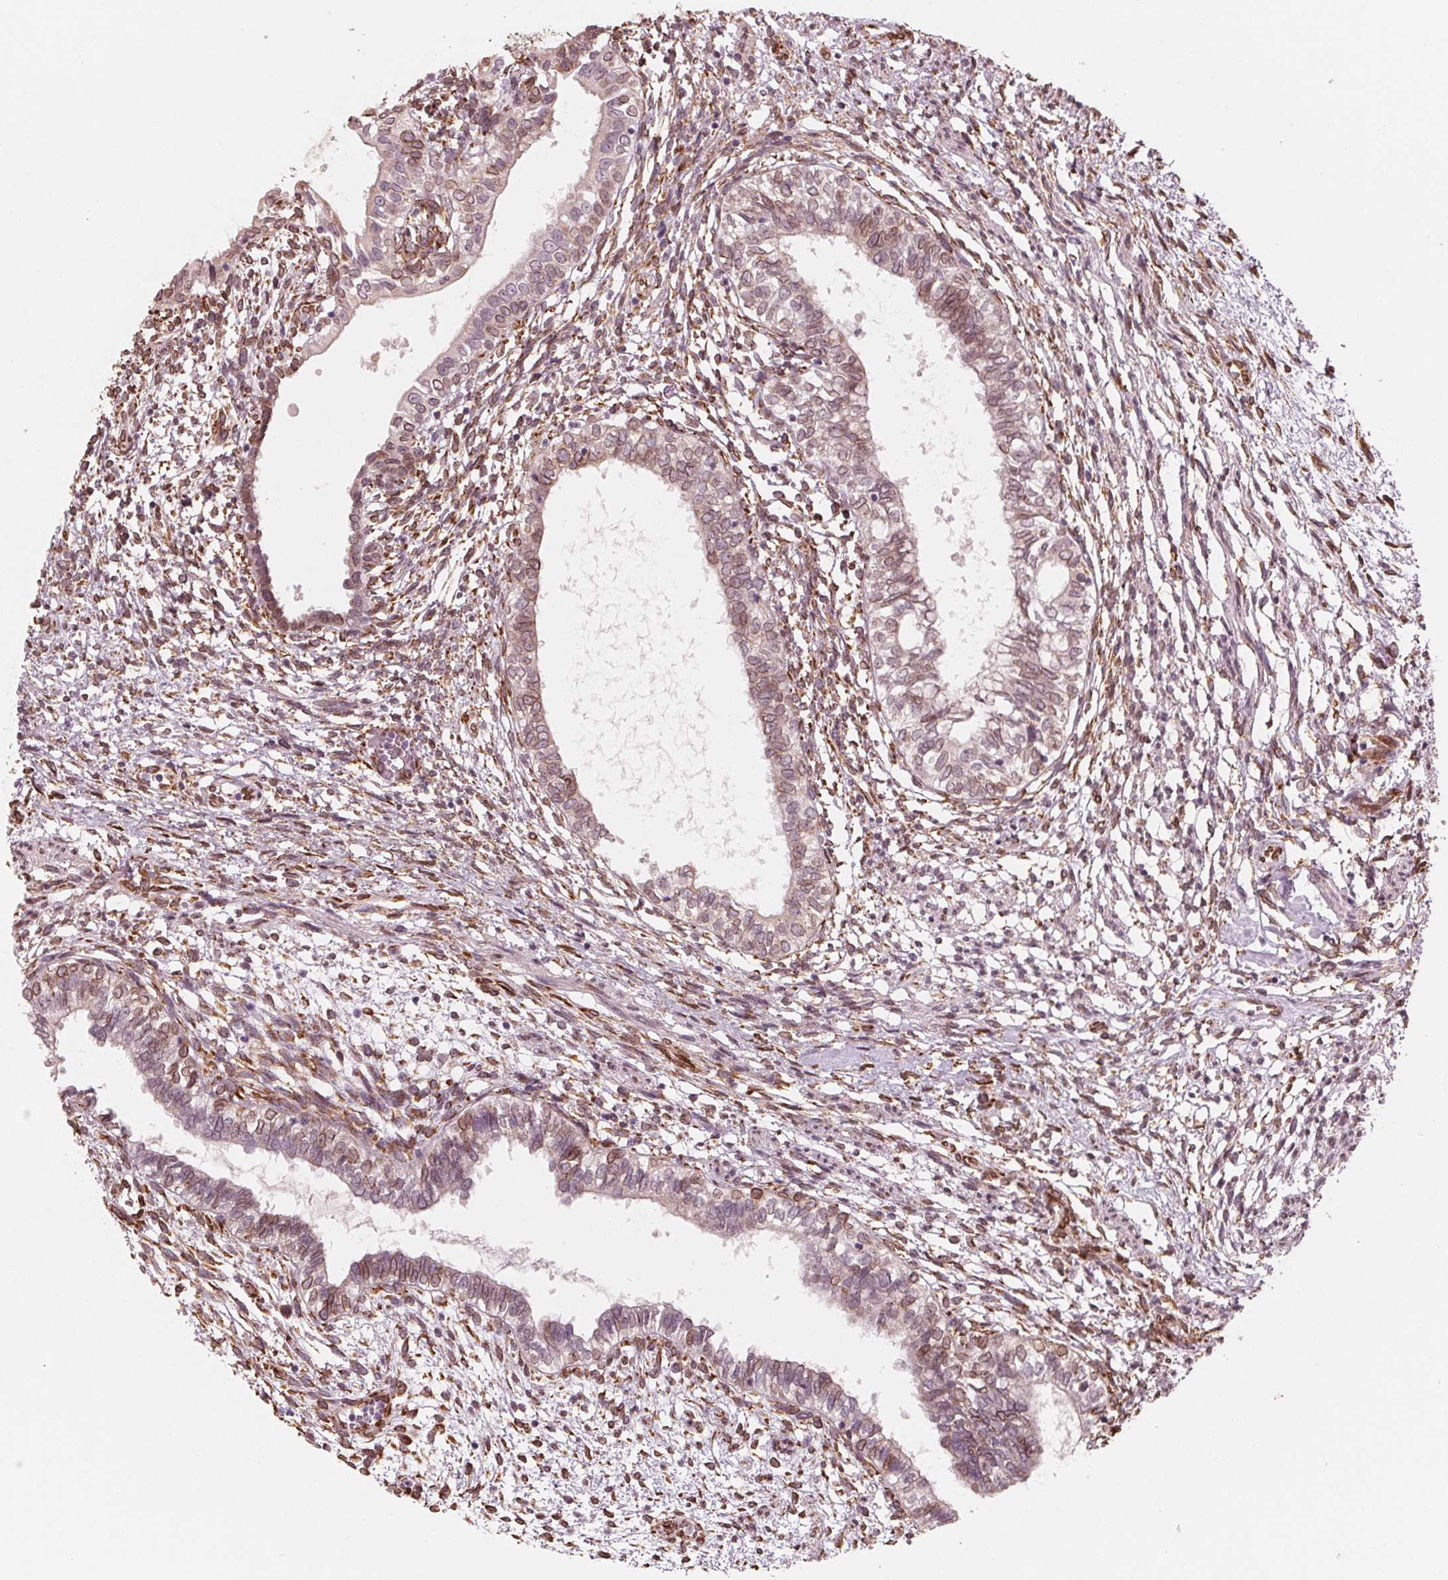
{"staining": {"intensity": "weak", "quantity": "25%-75%", "location": "cytoplasmic/membranous"}, "tissue": "testis cancer", "cell_type": "Tumor cells", "image_type": "cancer", "snomed": [{"axis": "morphology", "description": "Carcinoma, Embryonal, NOS"}, {"axis": "topography", "description": "Testis"}], "caption": "Testis cancer stained for a protein reveals weak cytoplasmic/membranous positivity in tumor cells.", "gene": "IKBIP", "patient": {"sex": "male", "age": 37}}